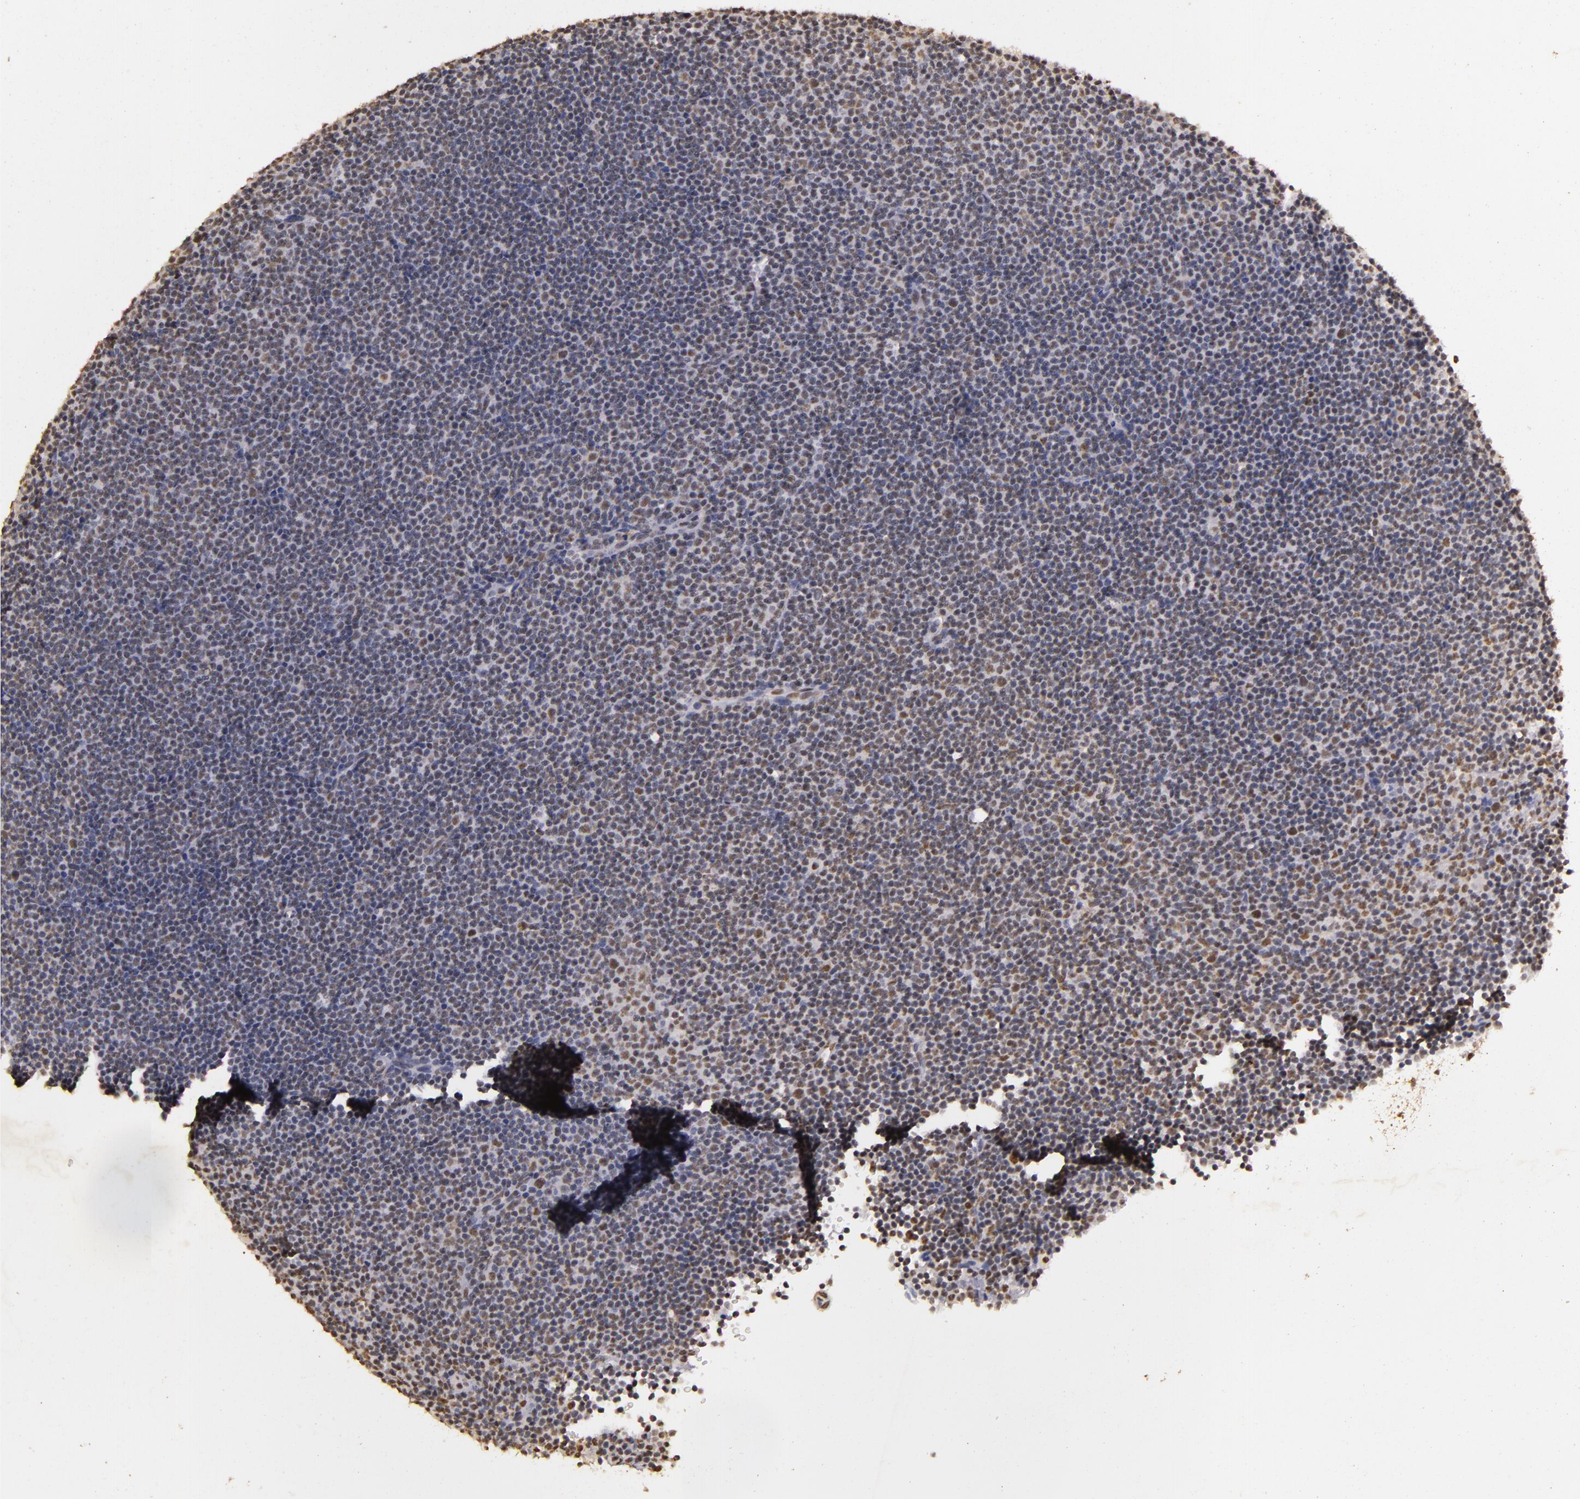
{"staining": {"intensity": "negative", "quantity": "none", "location": "none"}, "tissue": "lymphoma", "cell_type": "Tumor cells", "image_type": "cancer", "snomed": [{"axis": "morphology", "description": "Malignant lymphoma, non-Hodgkin's type, Low grade"}, {"axis": "topography", "description": "Lymph node"}], "caption": "High magnification brightfield microscopy of lymphoma stained with DAB (brown) and counterstained with hematoxylin (blue): tumor cells show no significant staining. Brightfield microscopy of immunohistochemistry stained with DAB (brown) and hematoxylin (blue), captured at high magnification.", "gene": "CBX3", "patient": {"sex": "female", "age": 69}}